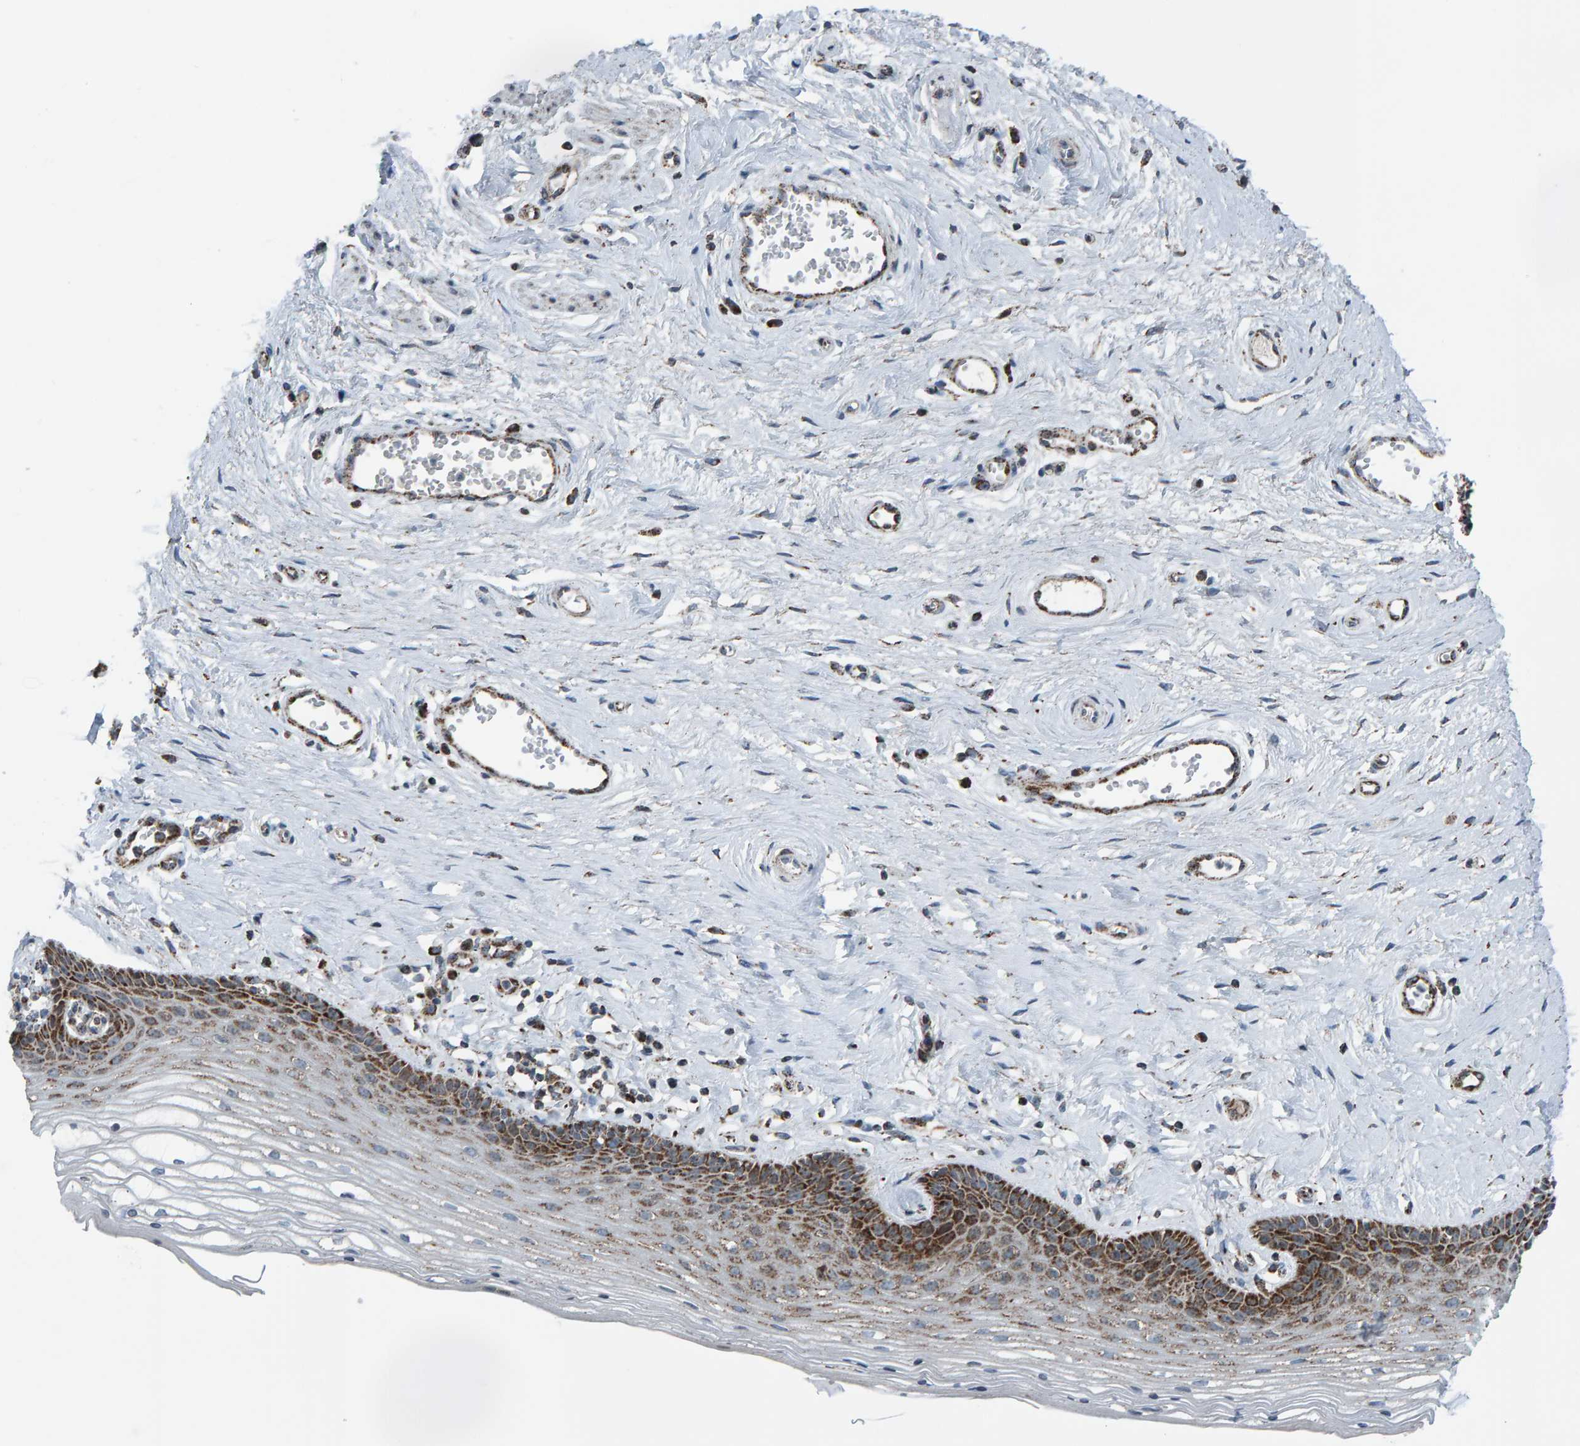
{"staining": {"intensity": "strong", "quantity": "25%-75%", "location": "cytoplasmic/membranous"}, "tissue": "vagina", "cell_type": "Squamous epithelial cells", "image_type": "normal", "snomed": [{"axis": "morphology", "description": "Normal tissue, NOS"}, {"axis": "topography", "description": "Vagina"}], "caption": "Approximately 25%-75% of squamous epithelial cells in benign human vagina demonstrate strong cytoplasmic/membranous protein positivity as visualized by brown immunohistochemical staining.", "gene": "ZNF48", "patient": {"sex": "female", "age": 46}}